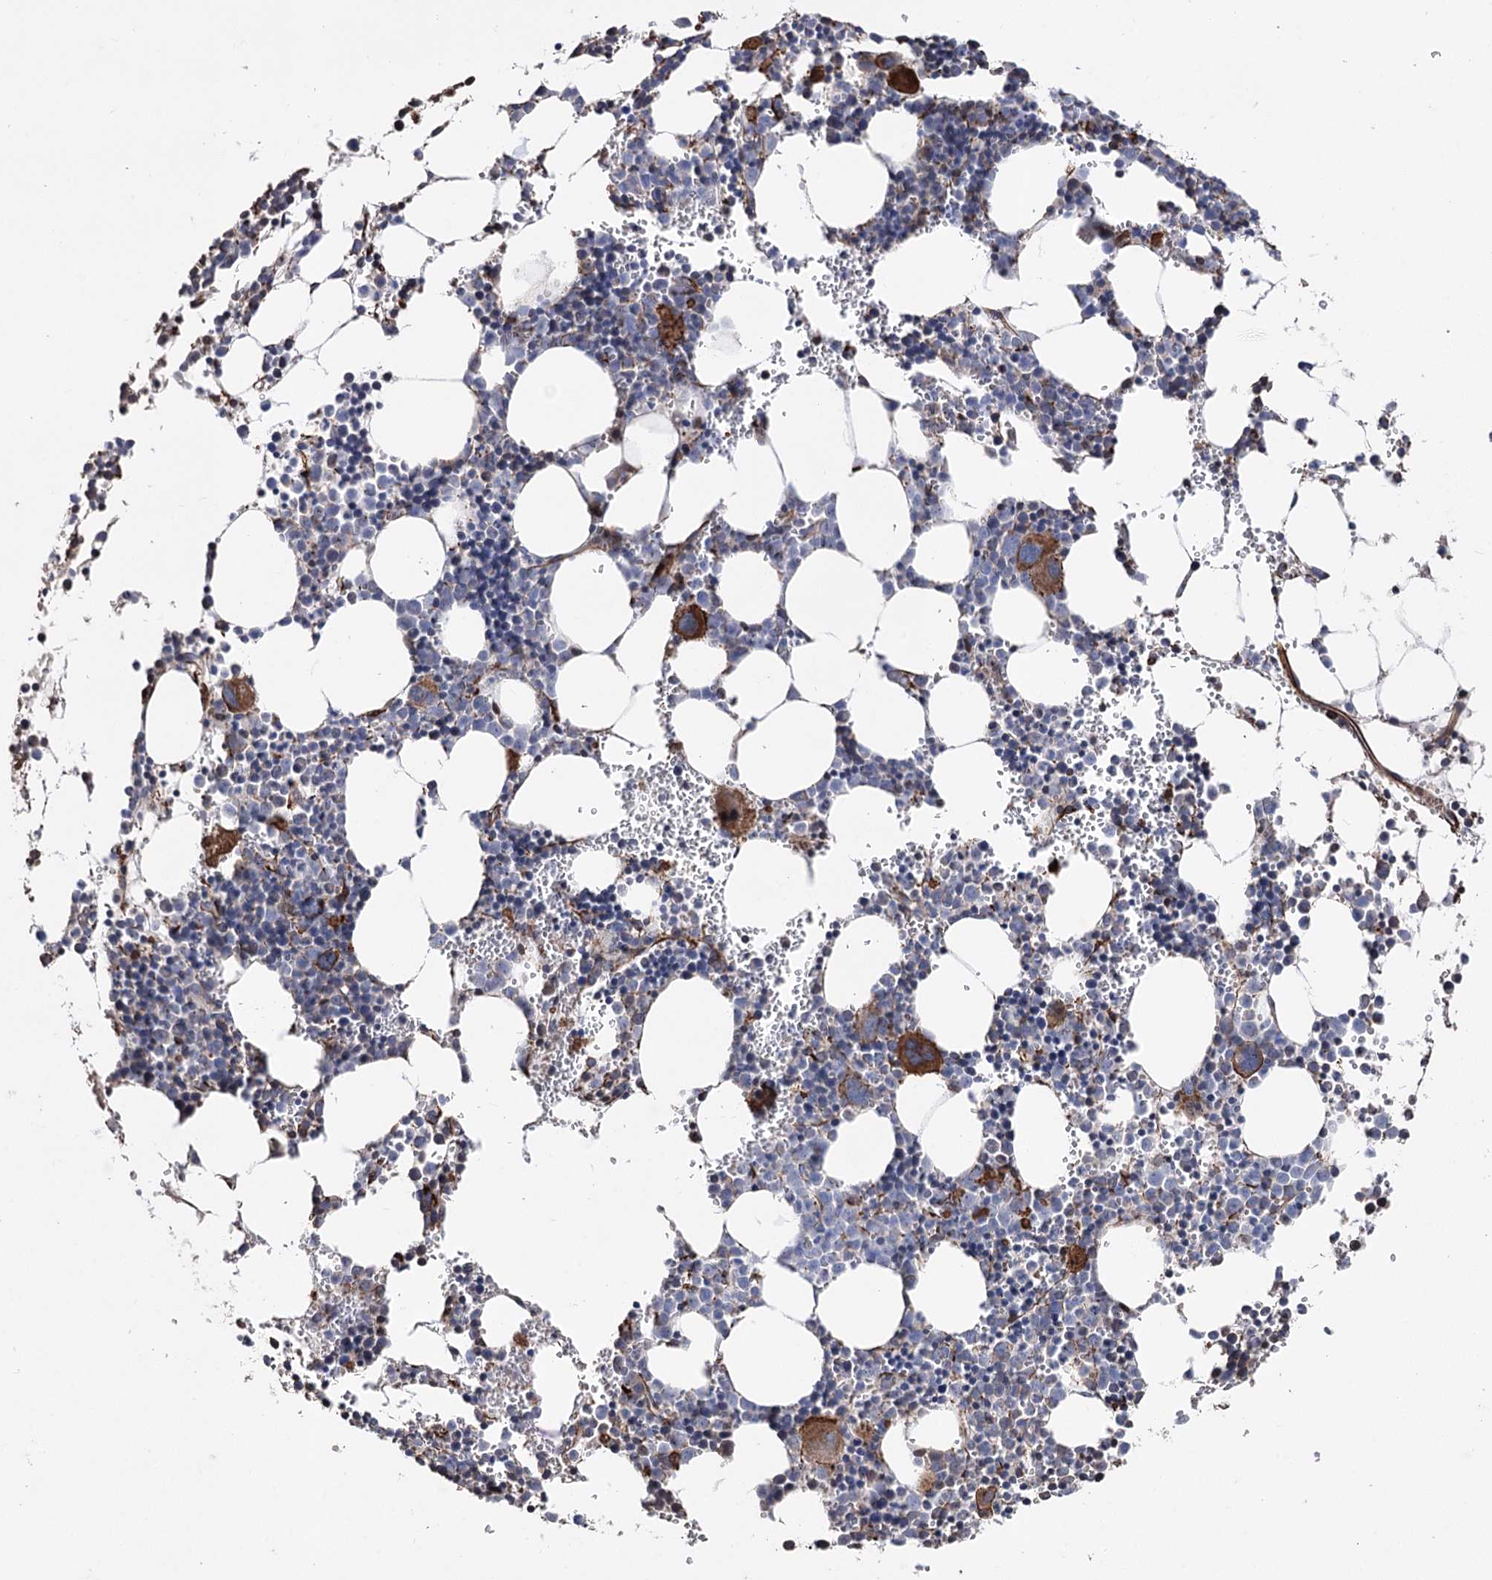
{"staining": {"intensity": "strong", "quantity": "<25%", "location": "cytoplasmic/membranous"}, "tissue": "bone marrow", "cell_type": "Hematopoietic cells", "image_type": "normal", "snomed": [{"axis": "morphology", "description": "Normal tissue, NOS"}, {"axis": "topography", "description": "Bone marrow"}], "caption": "The photomicrograph demonstrates staining of normal bone marrow, revealing strong cytoplasmic/membranous protein expression (brown color) within hematopoietic cells. The staining was performed using DAB (3,3'-diaminobenzidine) to visualize the protein expression in brown, while the nuclei were stained in blue with hematoxylin (Magnification: 20x).", "gene": "ARHGAP20", "patient": {"sex": "female", "age": 89}}